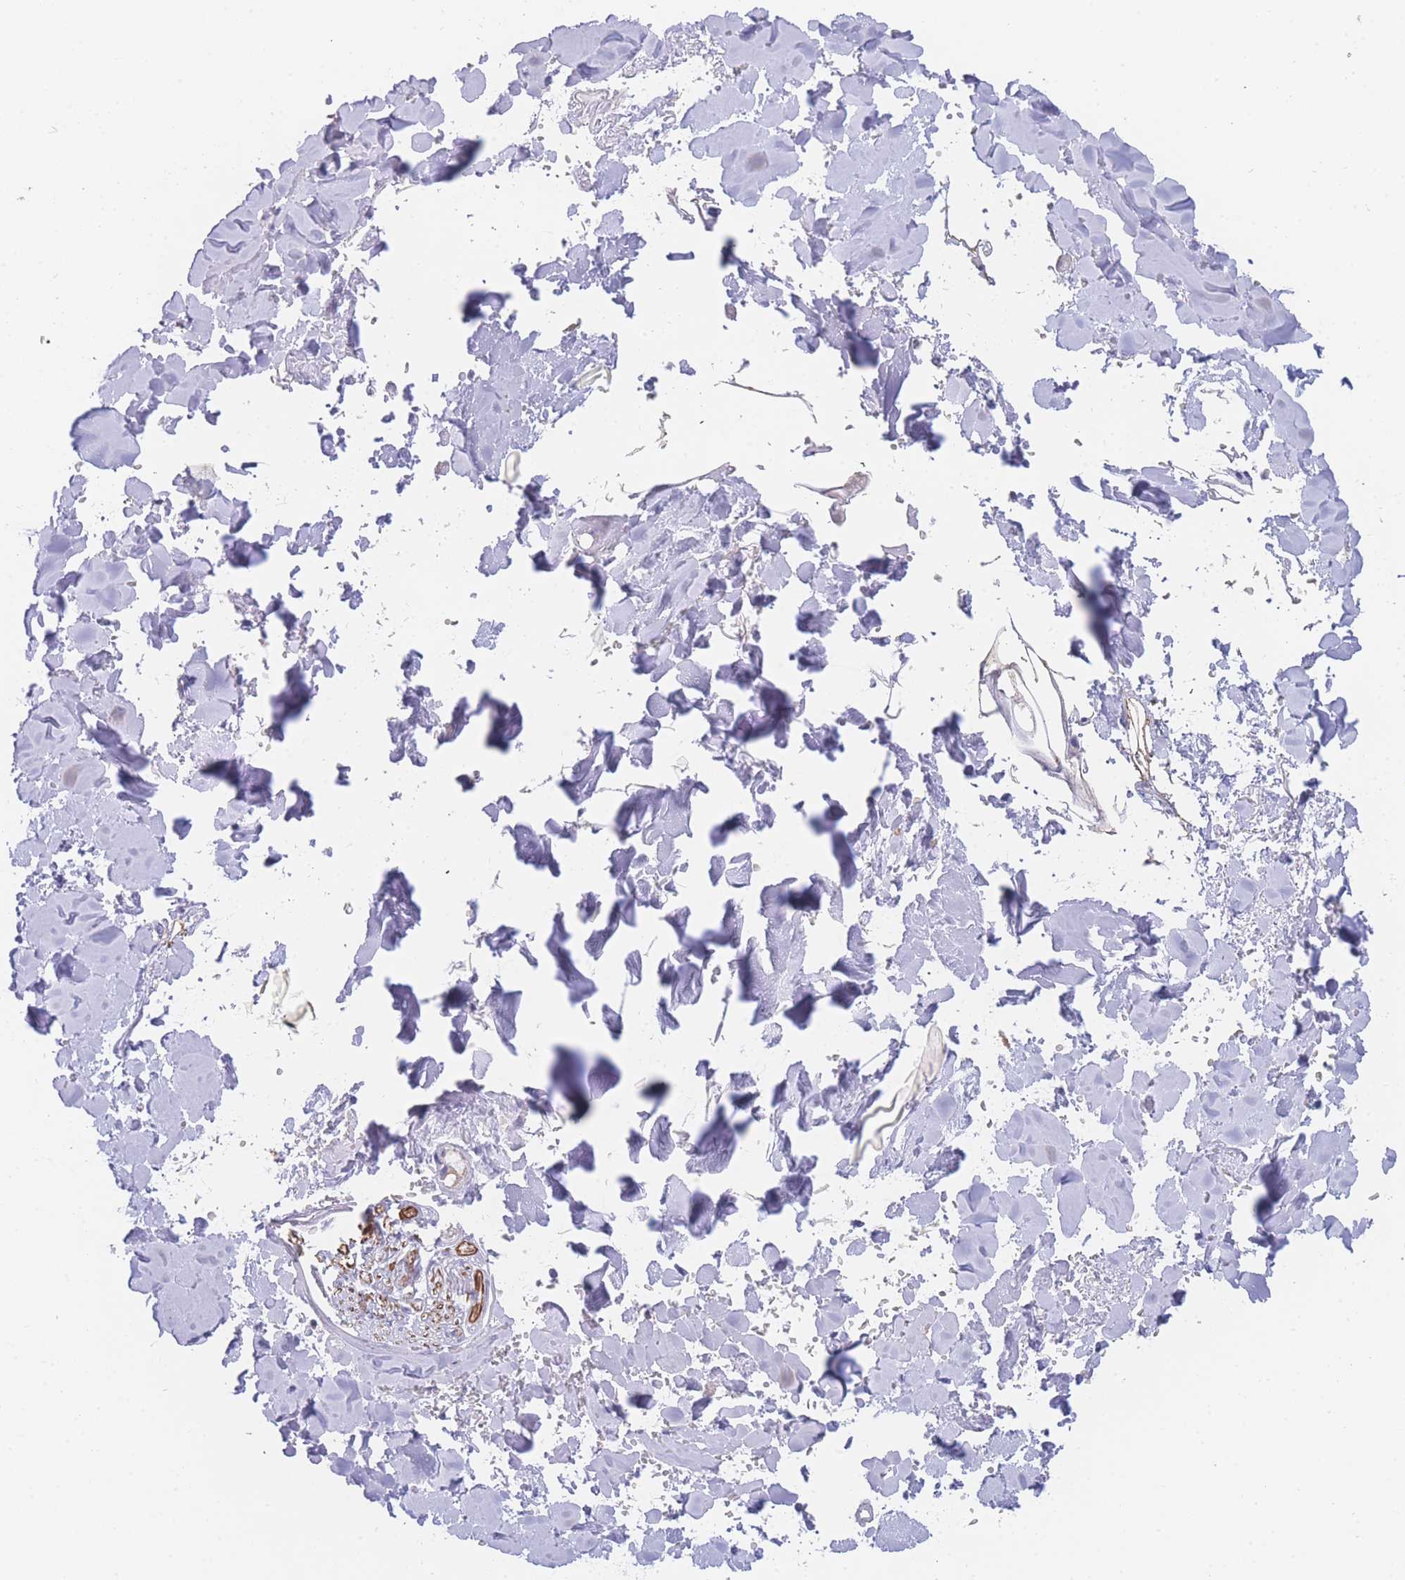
{"staining": {"intensity": "moderate", "quantity": "25%-75%", "location": "cytoplasmic/membranous"}, "tissue": "adipose tissue", "cell_type": "Adipocytes", "image_type": "normal", "snomed": [{"axis": "morphology", "description": "Normal tissue, NOS"}, {"axis": "topography", "description": "Salivary gland"}, {"axis": "topography", "description": "Peripheral nerve tissue"}], "caption": "Adipocytes show medium levels of moderate cytoplasmic/membranous positivity in approximately 25%-75% of cells in normal human adipose tissue.", "gene": "GPAM", "patient": {"sex": "male", "age": 38}}